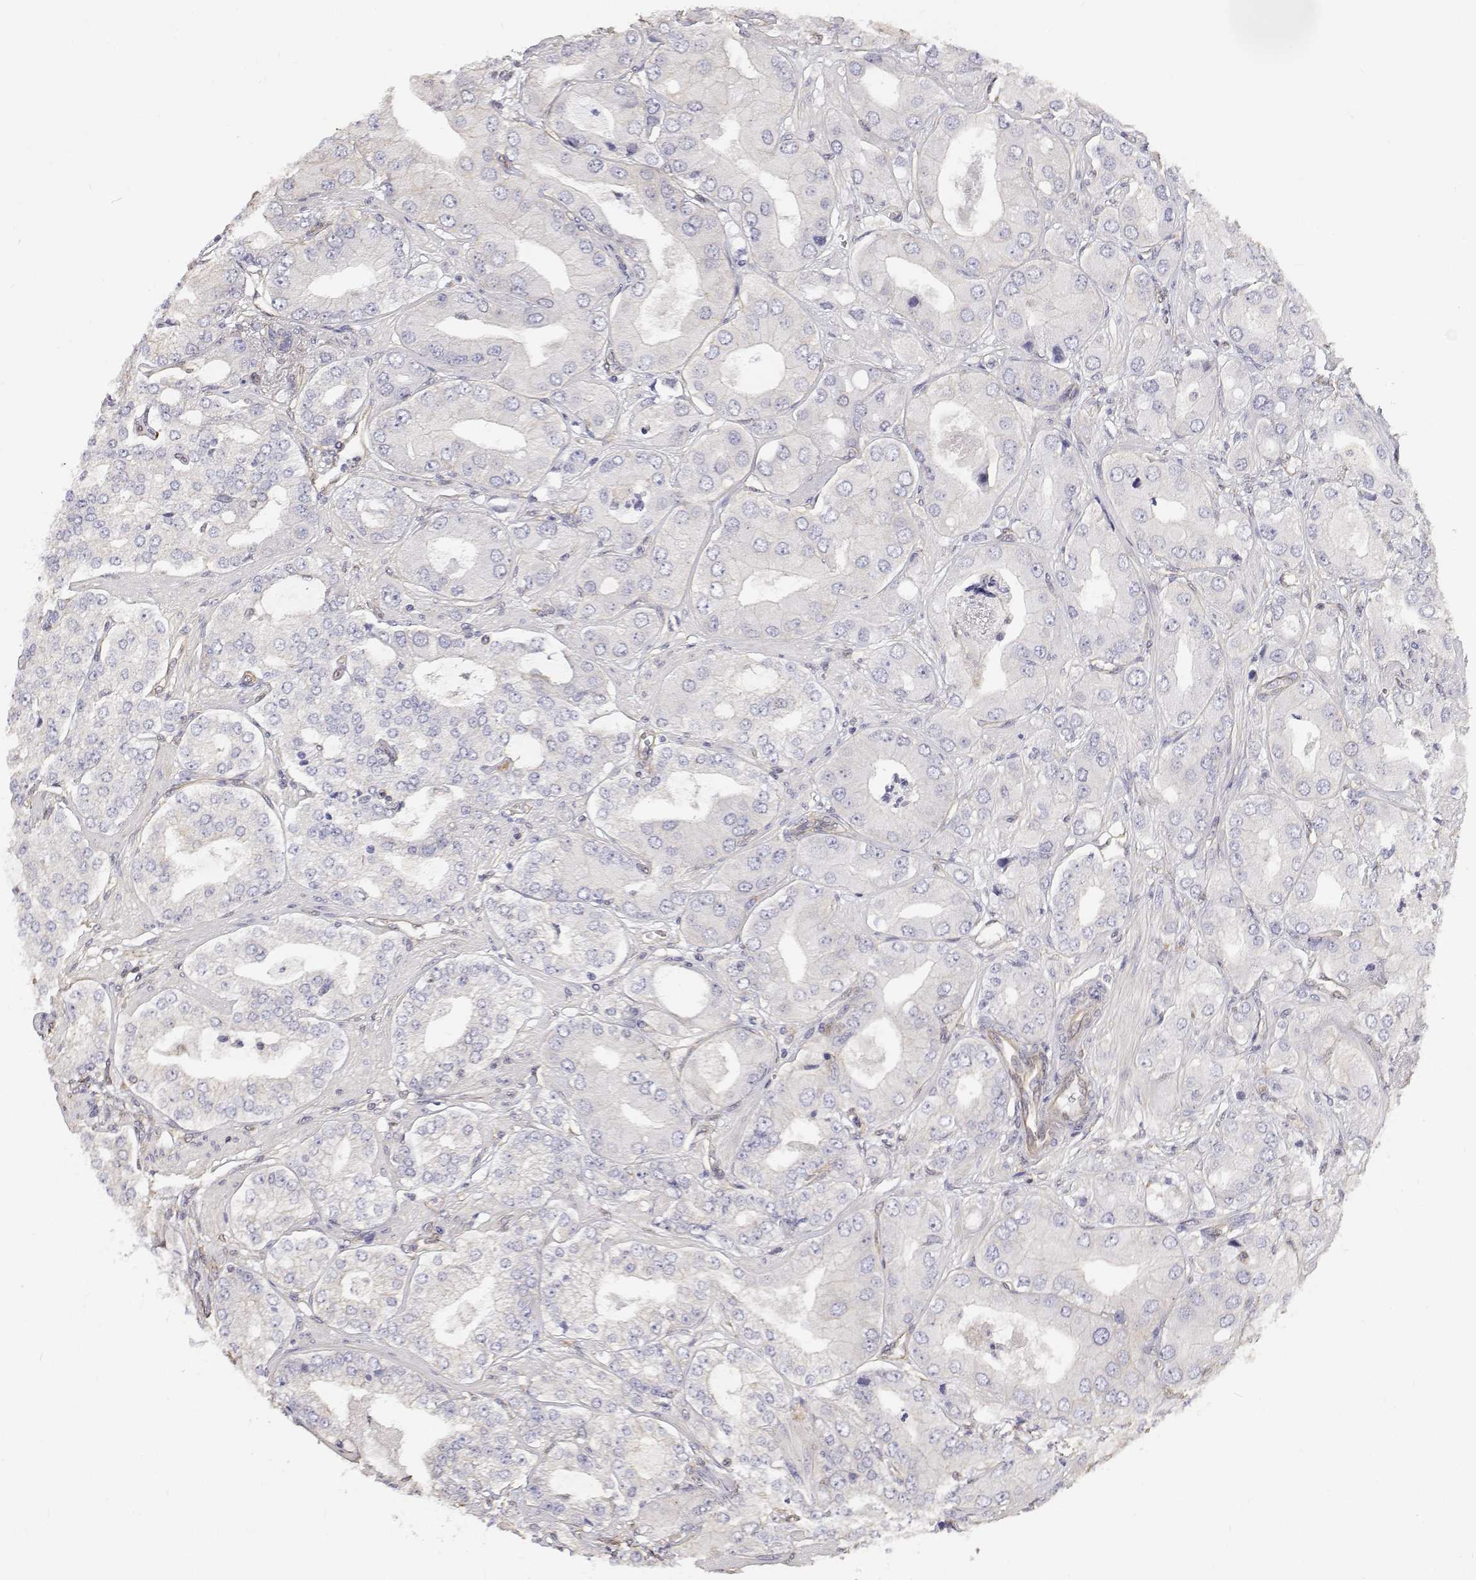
{"staining": {"intensity": "negative", "quantity": "none", "location": "none"}, "tissue": "prostate cancer", "cell_type": "Tumor cells", "image_type": "cancer", "snomed": [{"axis": "morphology", "description": "Adenocarcinoma, Low grade"}, {"axis": "topography", "description": "Prostate"}], "caption": "This photomicrograph is of adenocarcinoma (low-grade) (prostate) stained with IHC to label a protein in brown with the nuclei are counter-stained blue. There is no expression in tumor cells.", "gene": "GSDMA", "patient": {"sex": "male", "age": 60}}